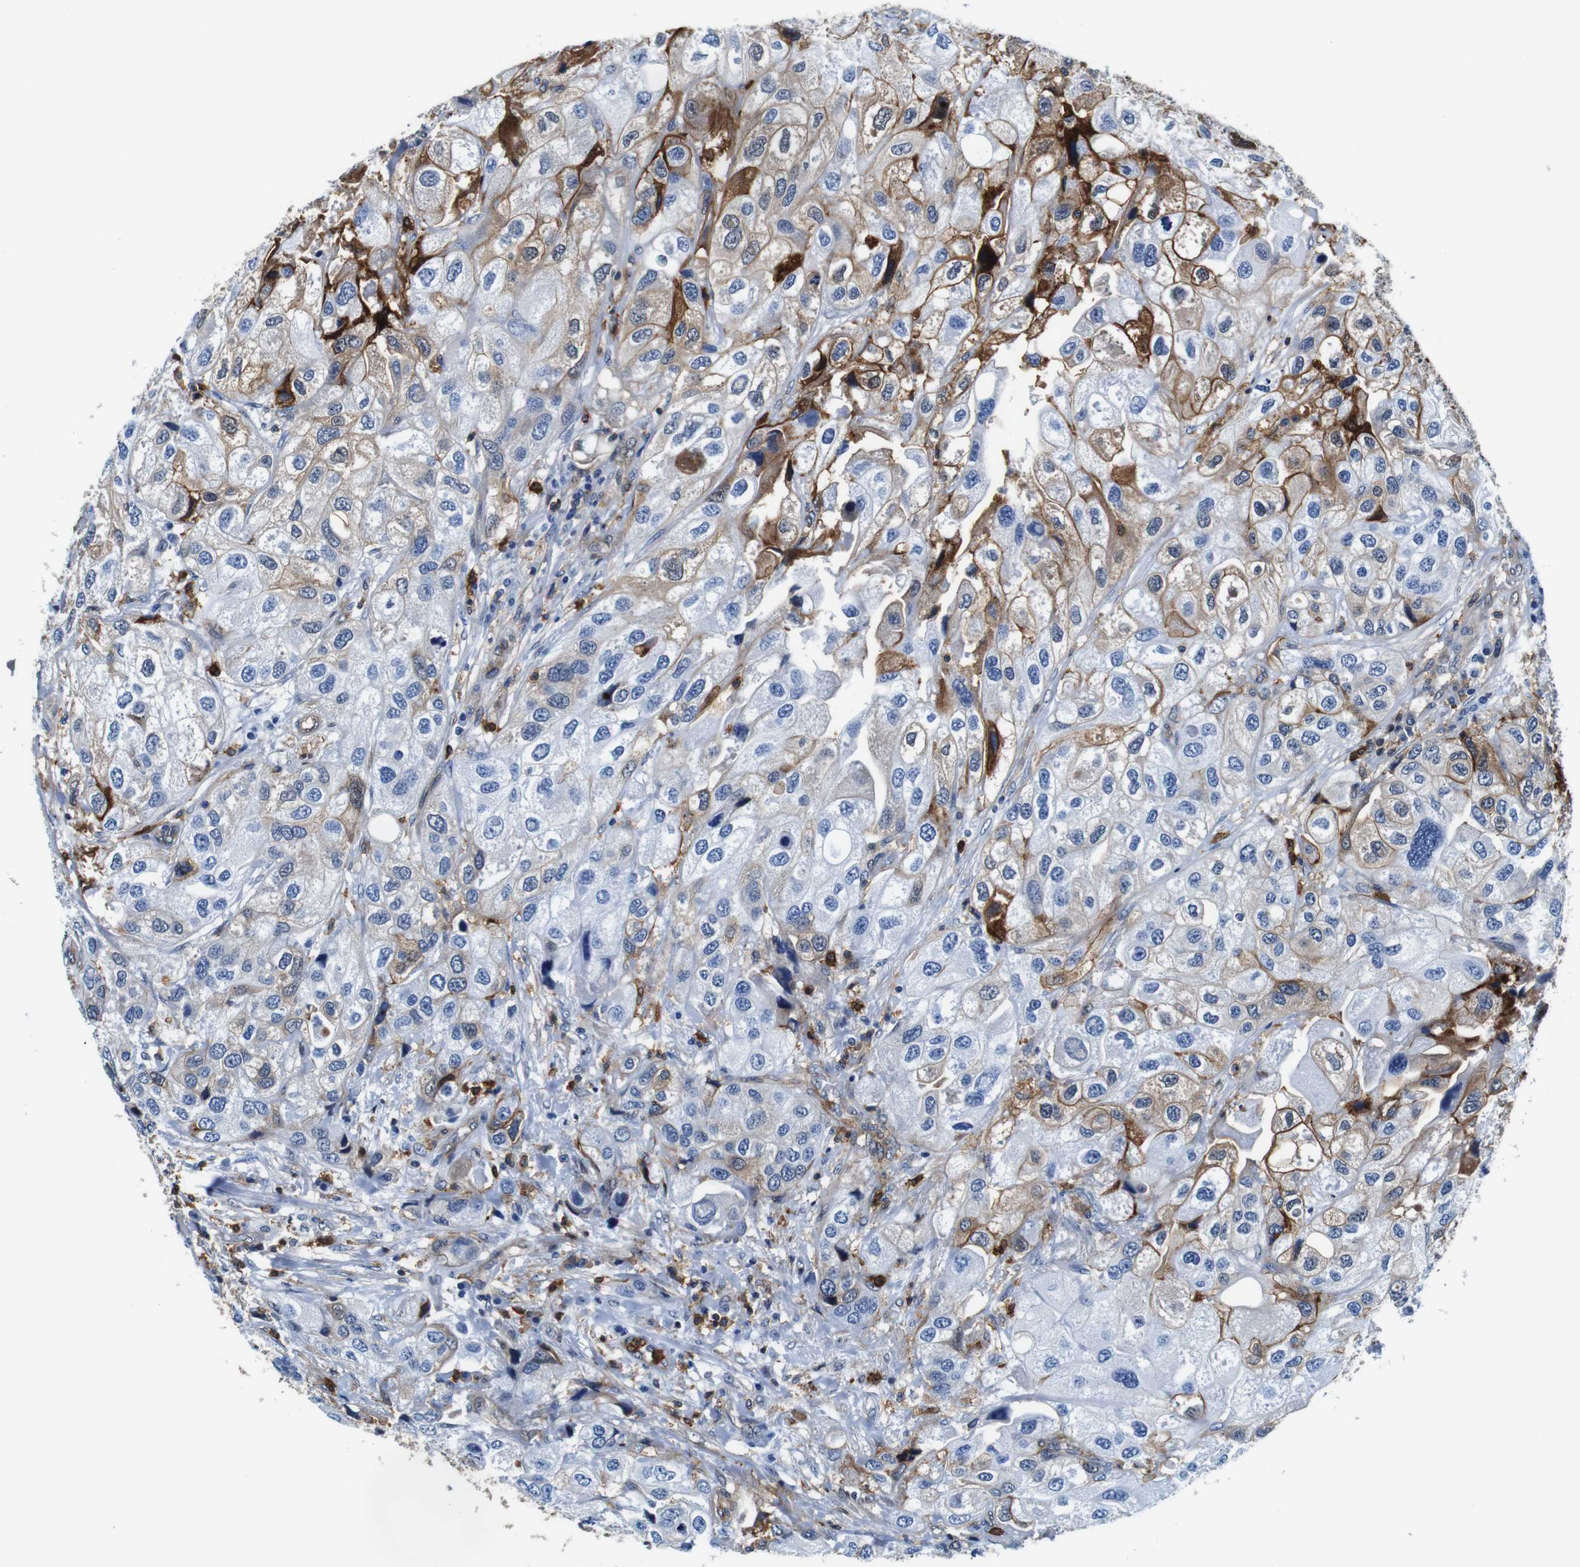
{"staining": {"intensity": "strong", "quantity": "<25%", "location": "cytoplasmic/membranous"}, "tissue": "urothelial cancer", "cell_type": "Tumor cells", "image_type": "cancer", "snomed": [{"axis": "morphology", "description": "Urothelial carcinoma, High grade"}, {"axis": "topography", "description": "Urinary bladder"}], "caption": "Immunohistochemical staining of human urothelial carcinoma (high-grade) reveals medium levels of strong cytoplasmic/membranous staining in approximately <25% of tumor cells.", "gene": "ANXA1", "patient": {"sex": "female", "age": 64}}